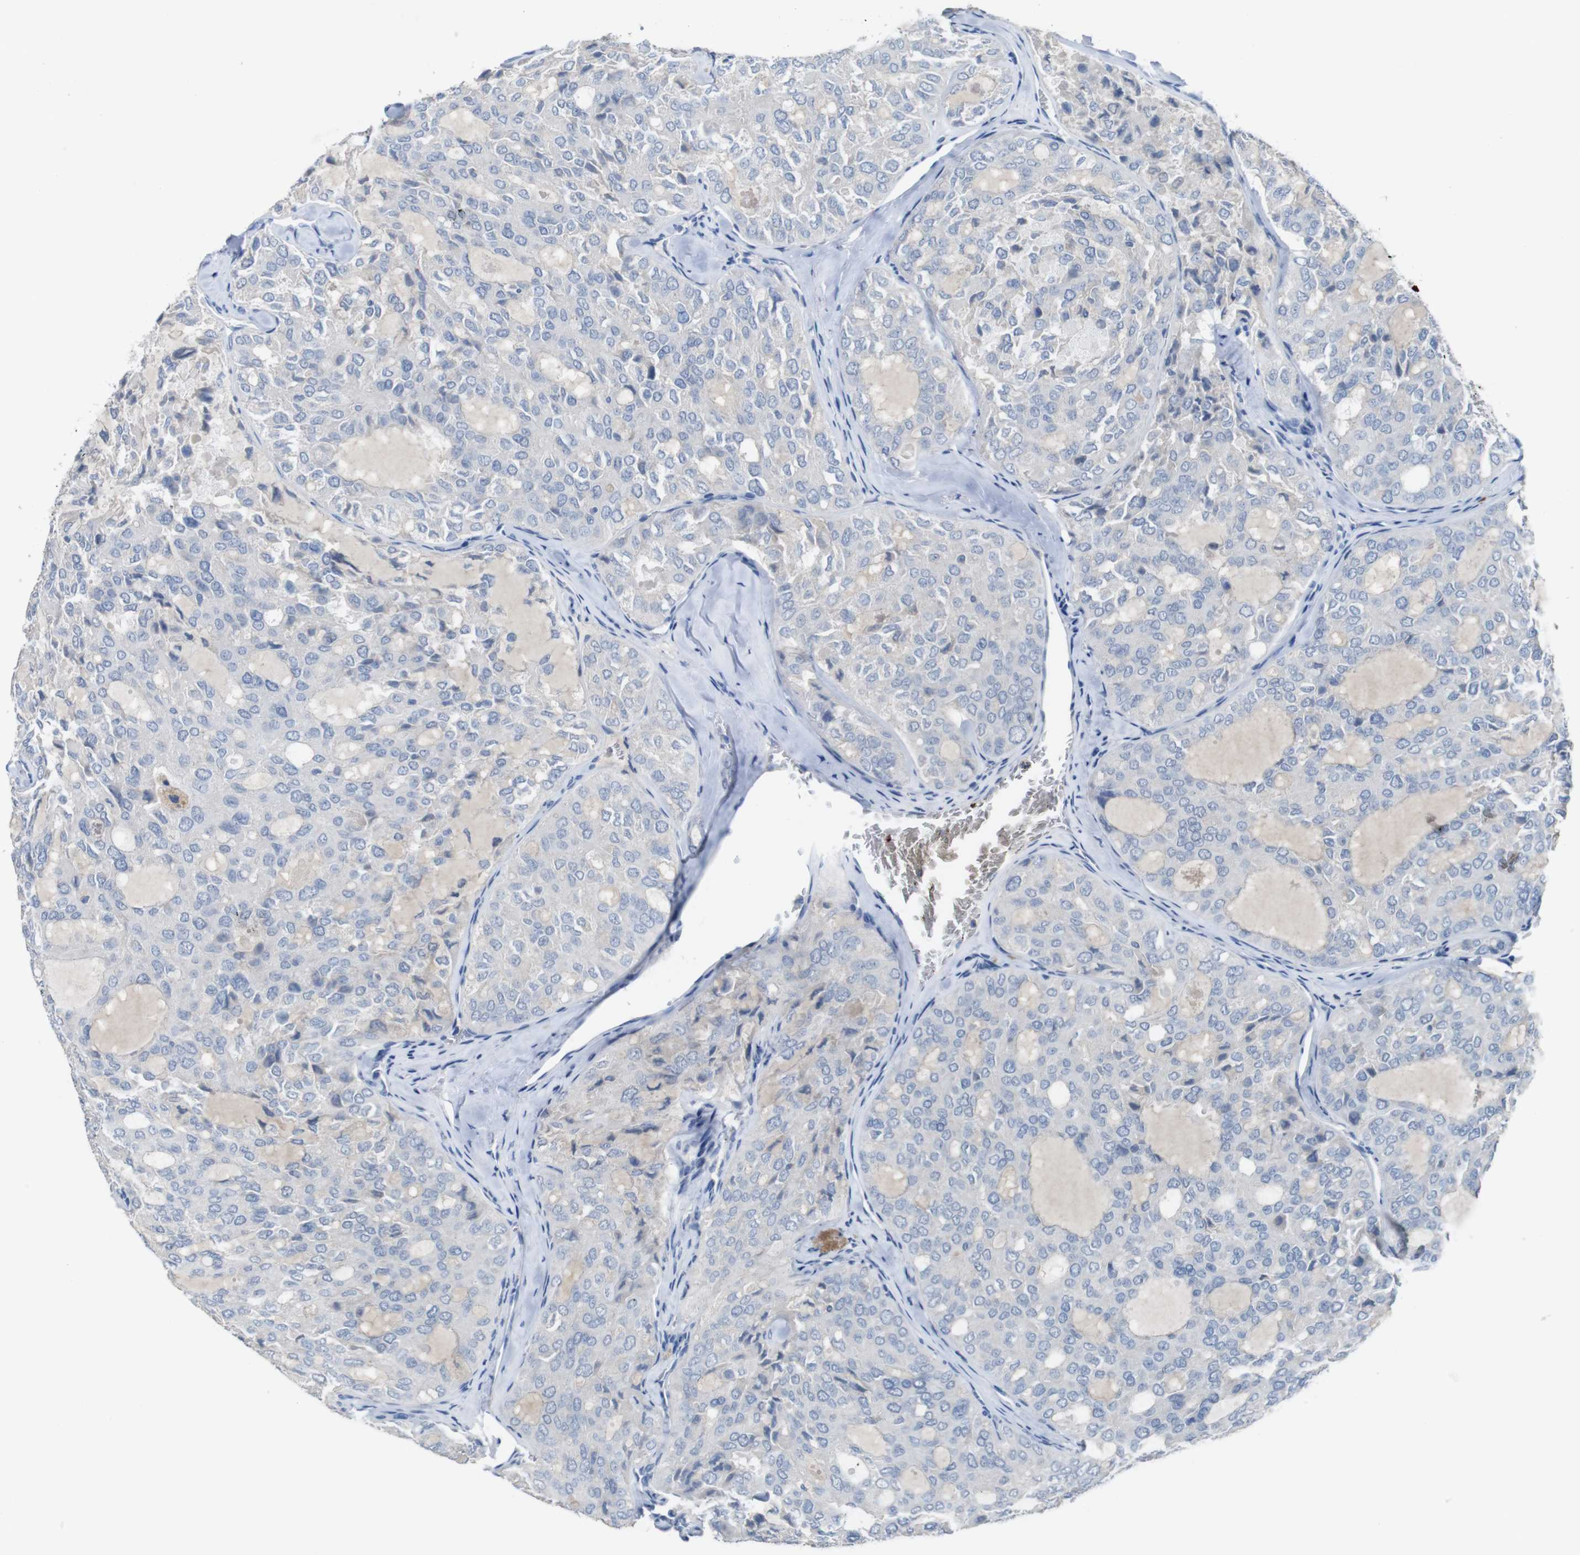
{"staining": {"intensity": "negative", "quantity": "none", "location": "none"}, "tissue": "thyroid cancer", "cell_type": "Tumor cells", "image_type": "cancer", "snomed": [{"axis": "morphology", "description": "Follicular adenoma carcinoma, NOS"}, {"axis": "topography", "description": "Thyroid gland"}], "caption": "Immunohistochemical staining of thyroid cancer (follicular adenoma carcinoma) exhibits no significant expression in tumor cells.", "gene": "SLC2A8", "patient": {"sex": "male", "age": 75}}